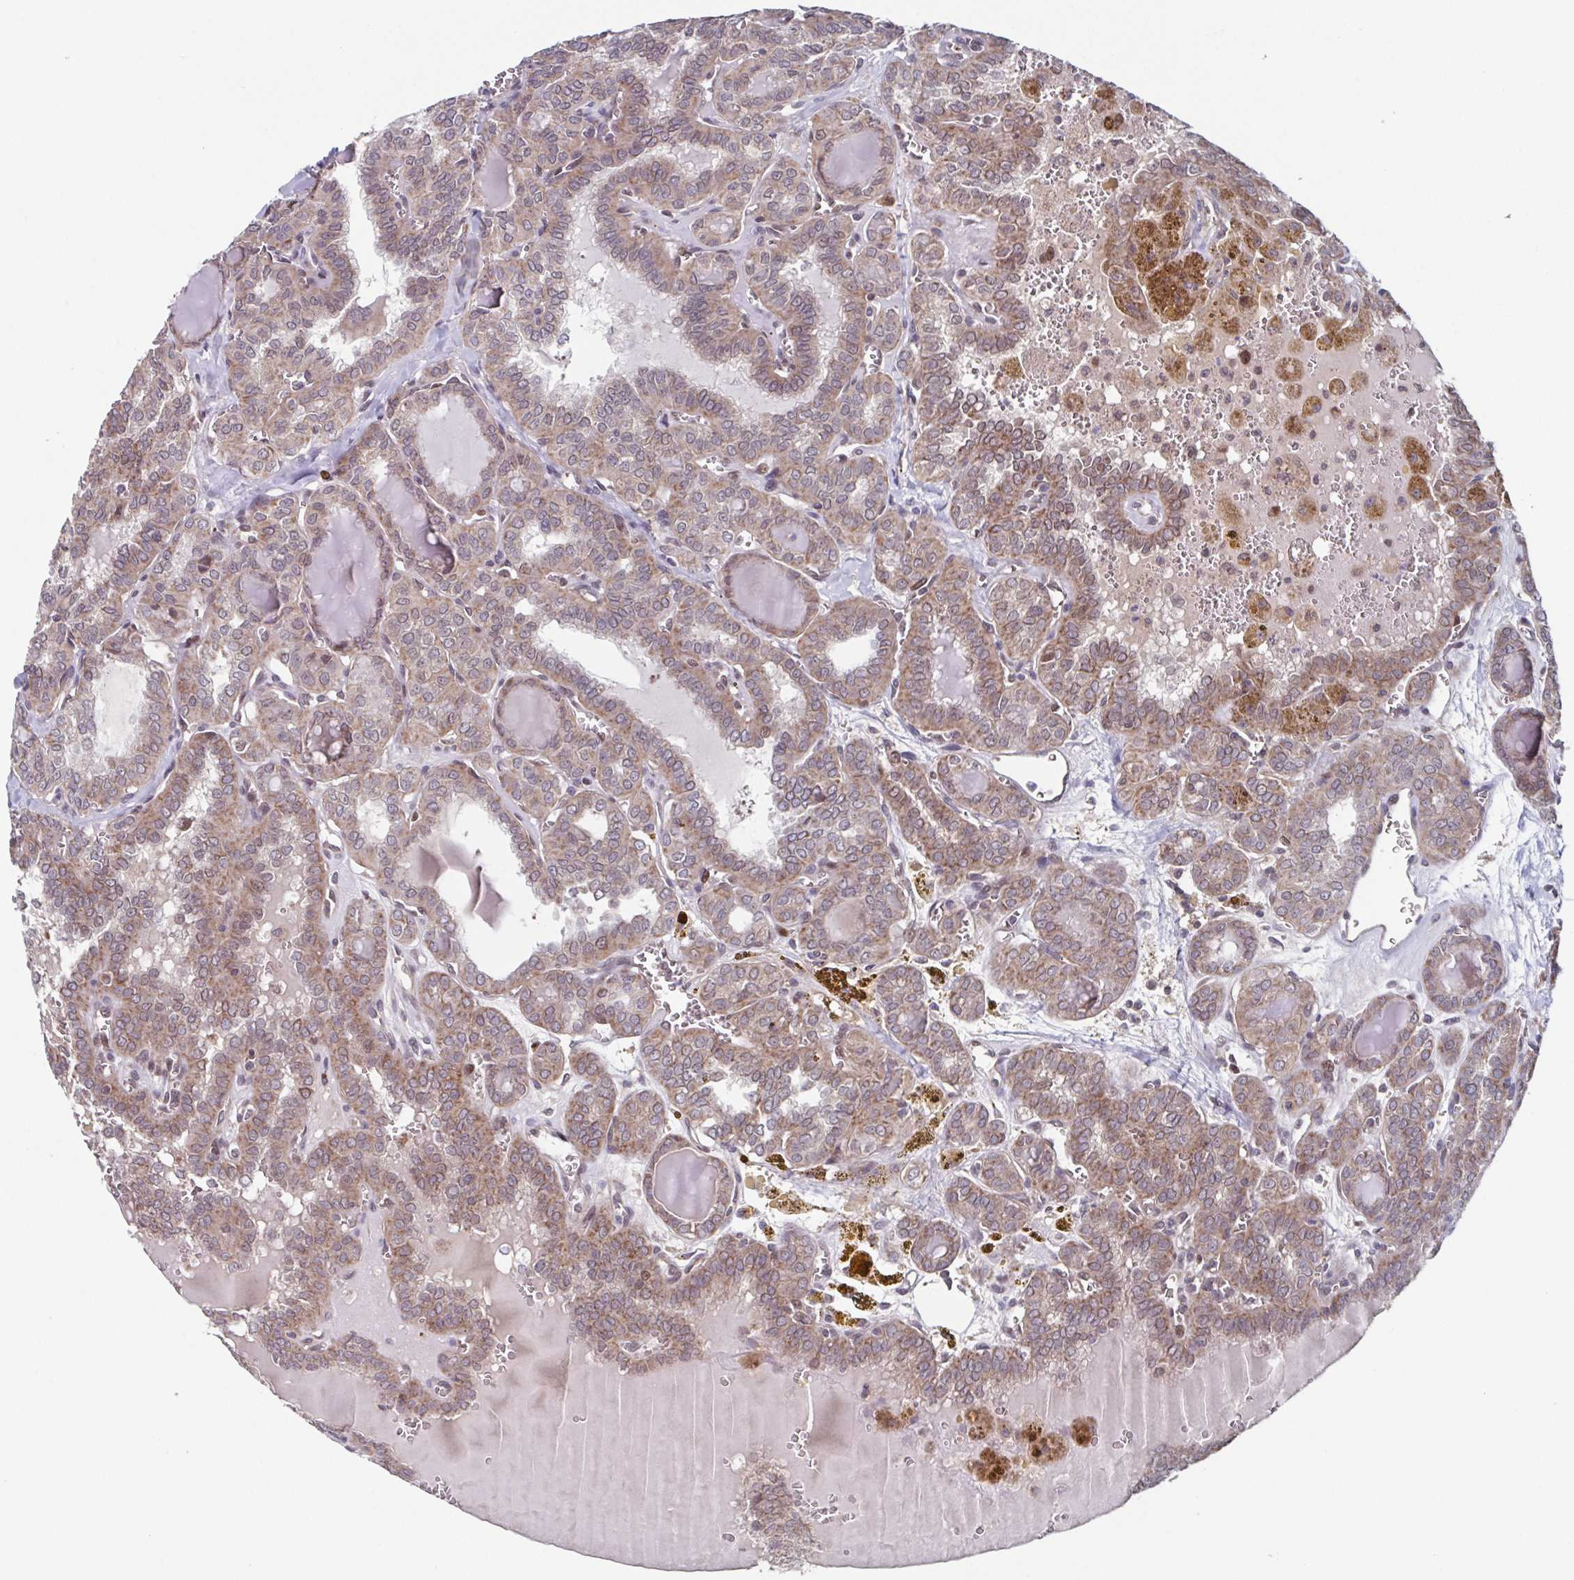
{"staining": {"intensity": "weak", "quantity": ">75%", "location": "cytoplasmic/membranous"}, "tissue": "thyroid cancer", "cell_type": "Tumor cells", "image_type": "cancer", "snomed": [{"axis": "morphology", "description": "Papillary adenocarcinoma, NOS"}, {"axis": "topography", "description": "Thyroid gland"}], "caption": "Thyroid cancer stained with a protein marker displays weak staining in tumor cells.", "gene": "TTC19", "patient": {"sex": "female", "age": 41}}